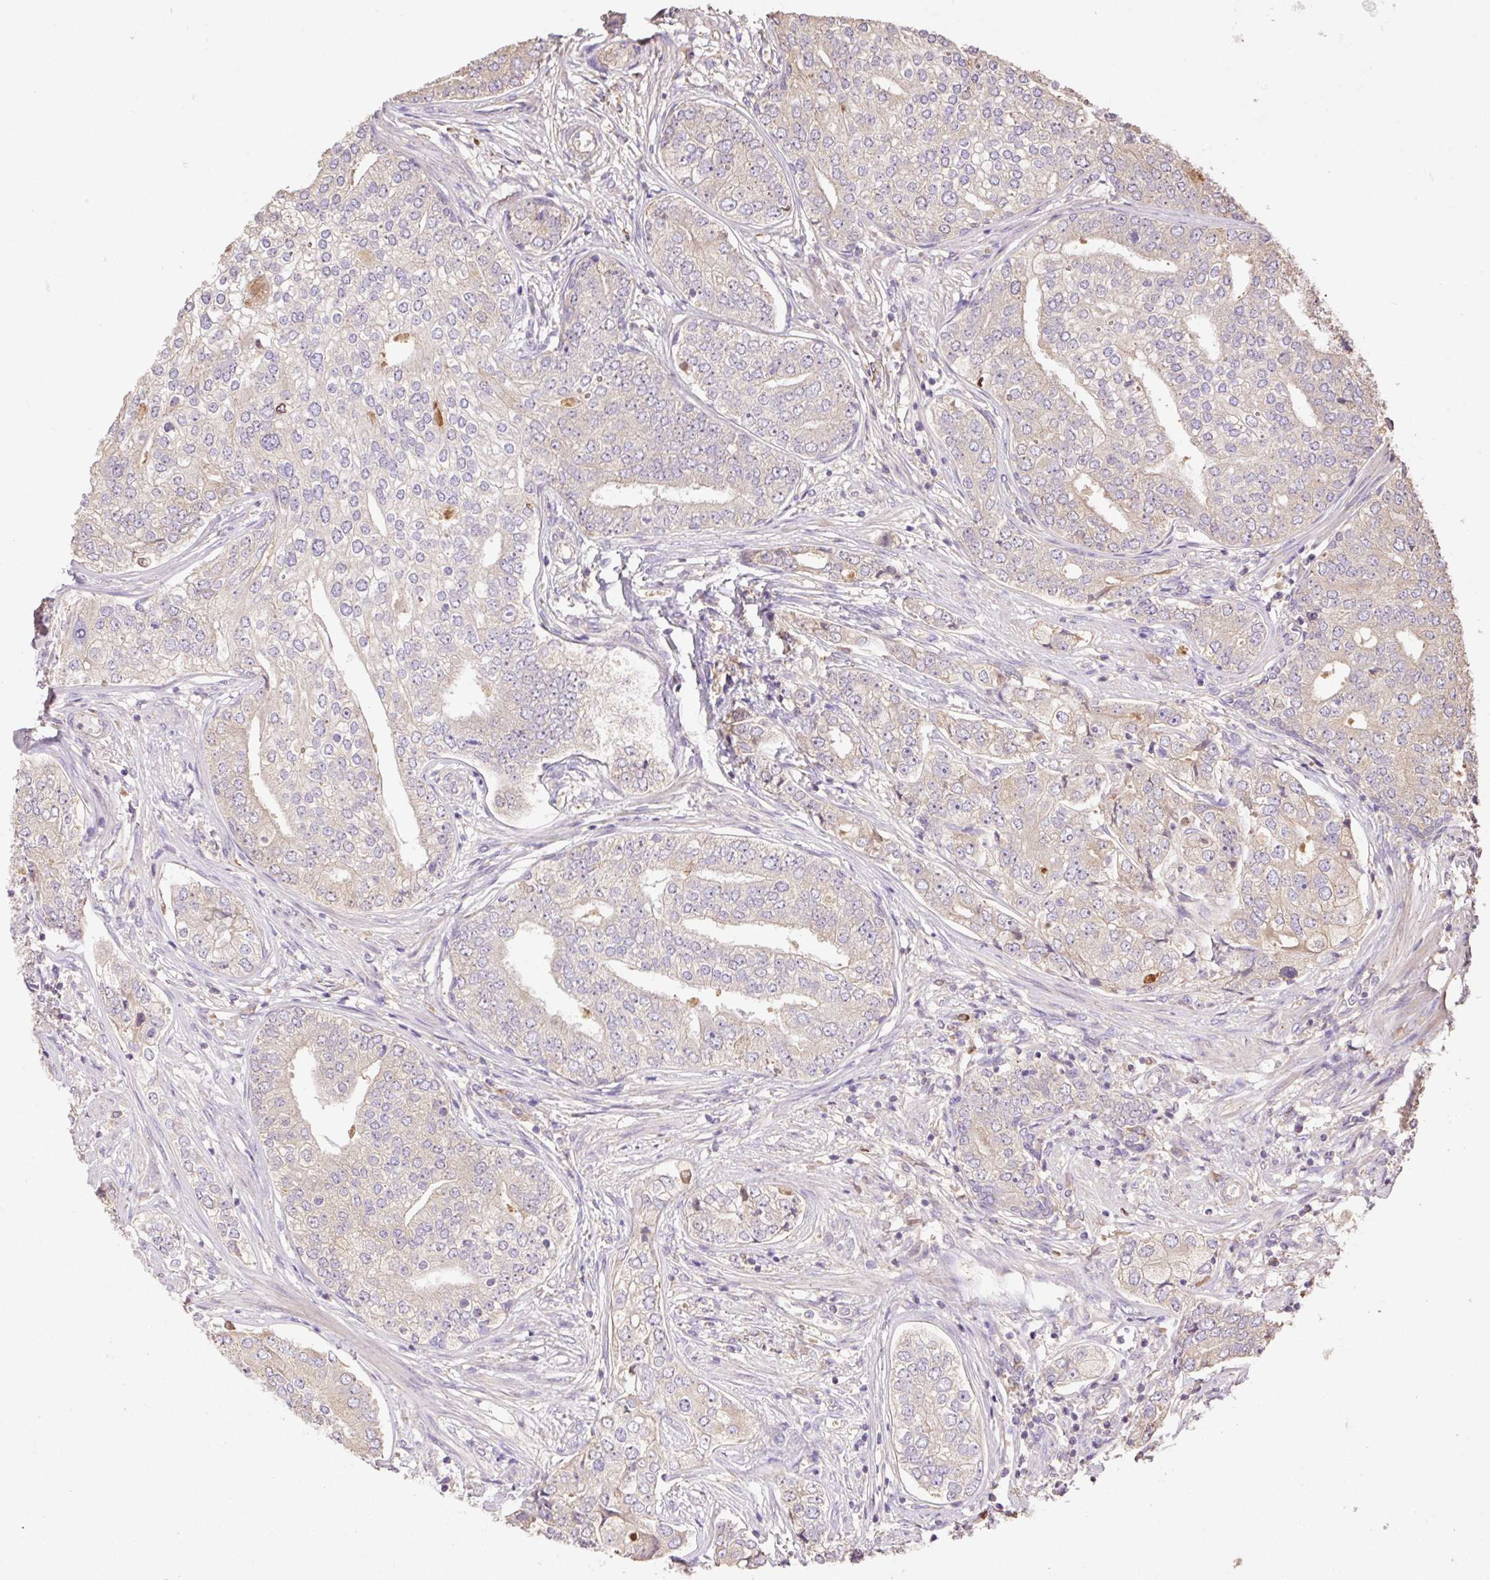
{"staining": {"intensity": "weak", "quantity": "<25%", "location": "cytoplasmic/membranous"}, "tissue": "prostate cancer", "cell_type": "Tumor cells", "image_type": "cancer", "snomed": [{"axis": "morphology", "description": "Adenocarcinoma, High grade"}, {"axis": "topography", "description": "Prostate"}], "caption": "Protein analysis of prostate cancer (adenocarcinoma (high-grade)) reveals no significant positivity in tumor cells.", "gene": "DESI1", "patient": {"sex": "male", "age": 60}}